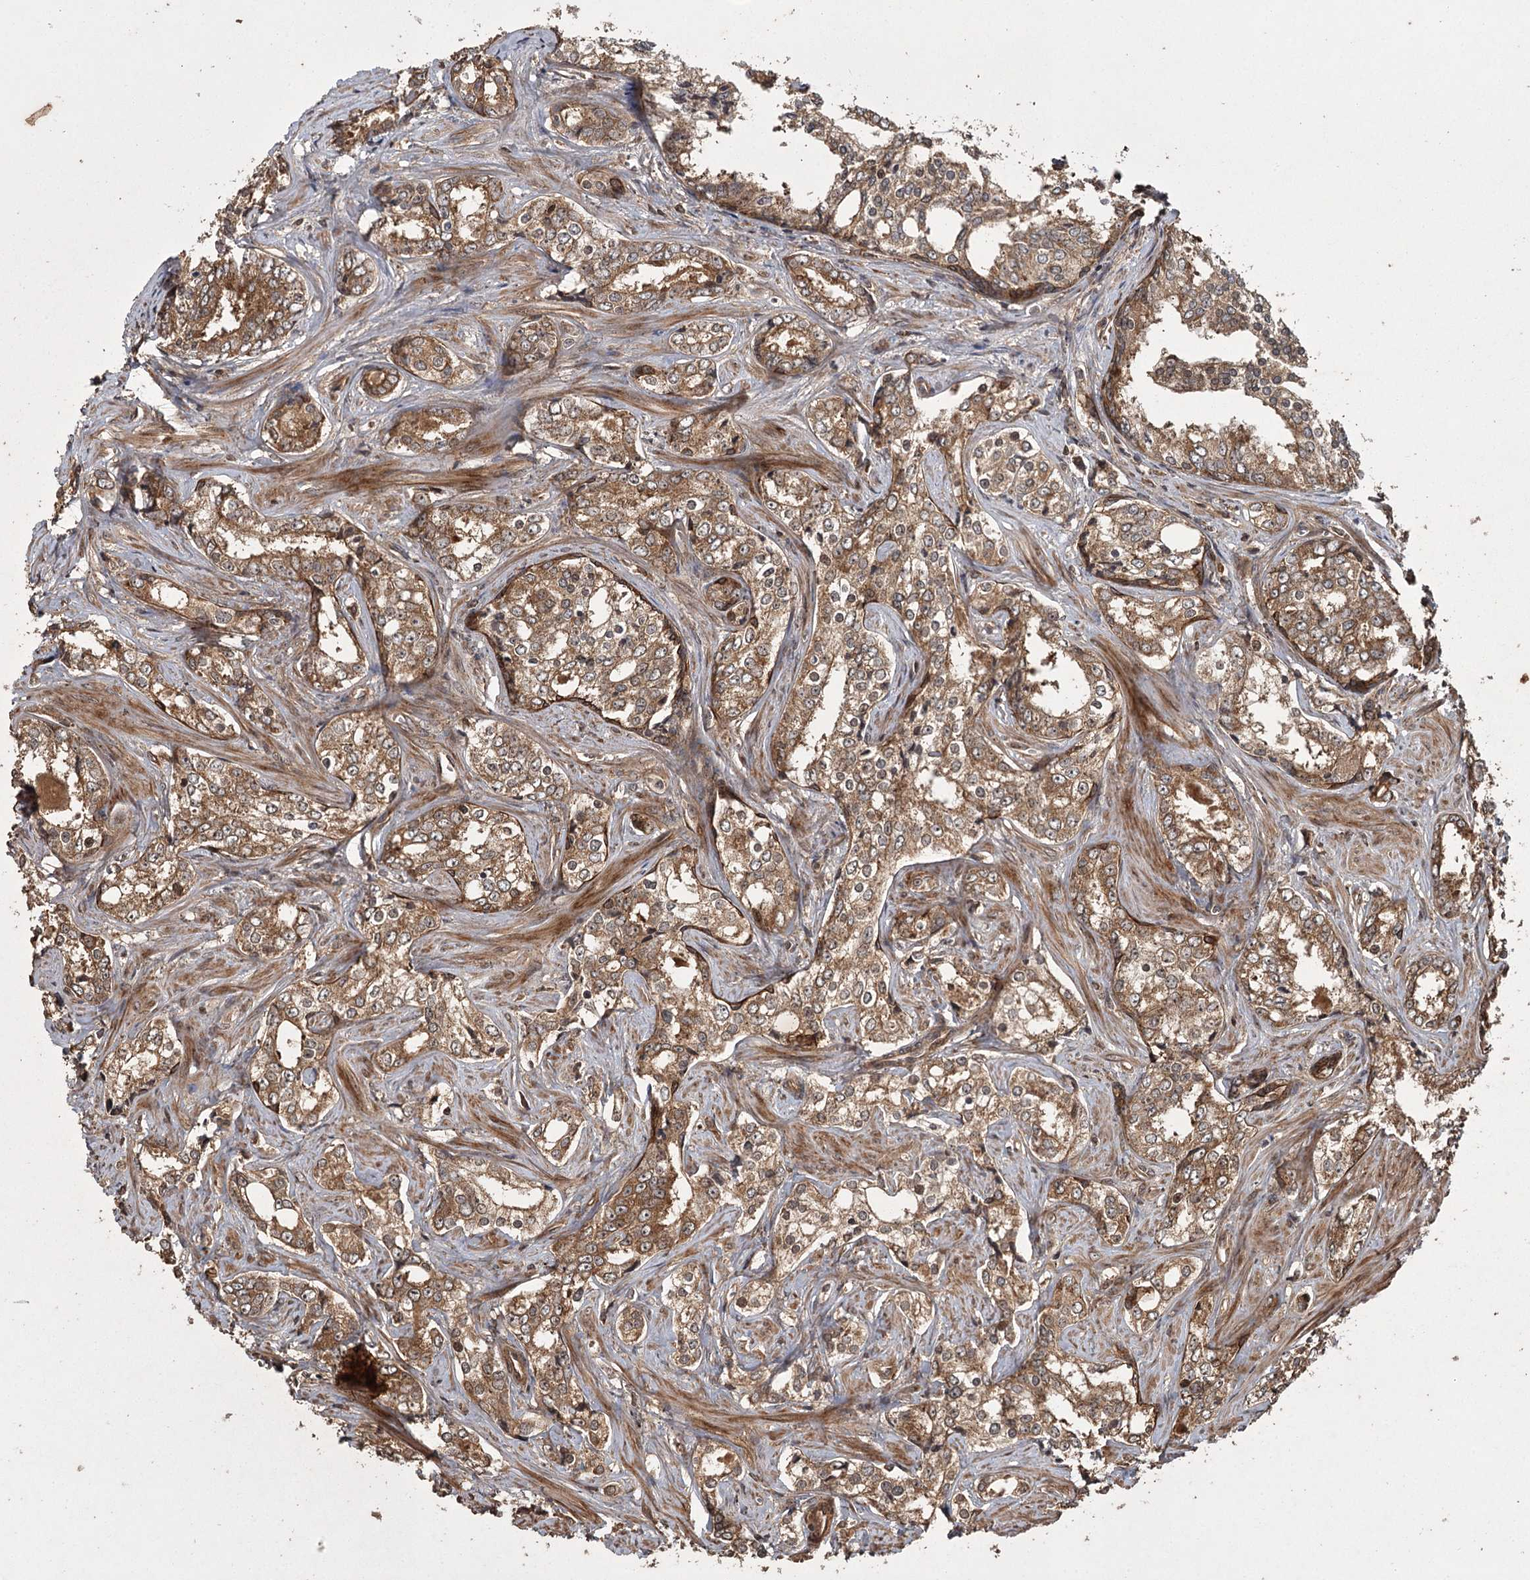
{"staining": {"intensity": "moderate", "quantity": ">75%", "location": "cytoplasmic/membranous"}, "tissue": "prostate cancer", "cell_type": "Tumor cells", "image_type": "cancer", "snomed": [{"axis": "morphology", "description": "Adenocarcinoma, High grade"}, {"axis": "topography", "description": "Prostate"}], "caption": "Protein staining of prostate cancer tissue shows moderate cytoplasmic/membranous staining in approximately >75% of tumor cells. The staining is performed using DAB (3,3'-diaminobenzidine) brown chromogen to label protein expression. The nuclei are counter-stained blue using hematoxylin.", "gene": "RPAP3", "patient": {"sex": "male", "age": 66}}